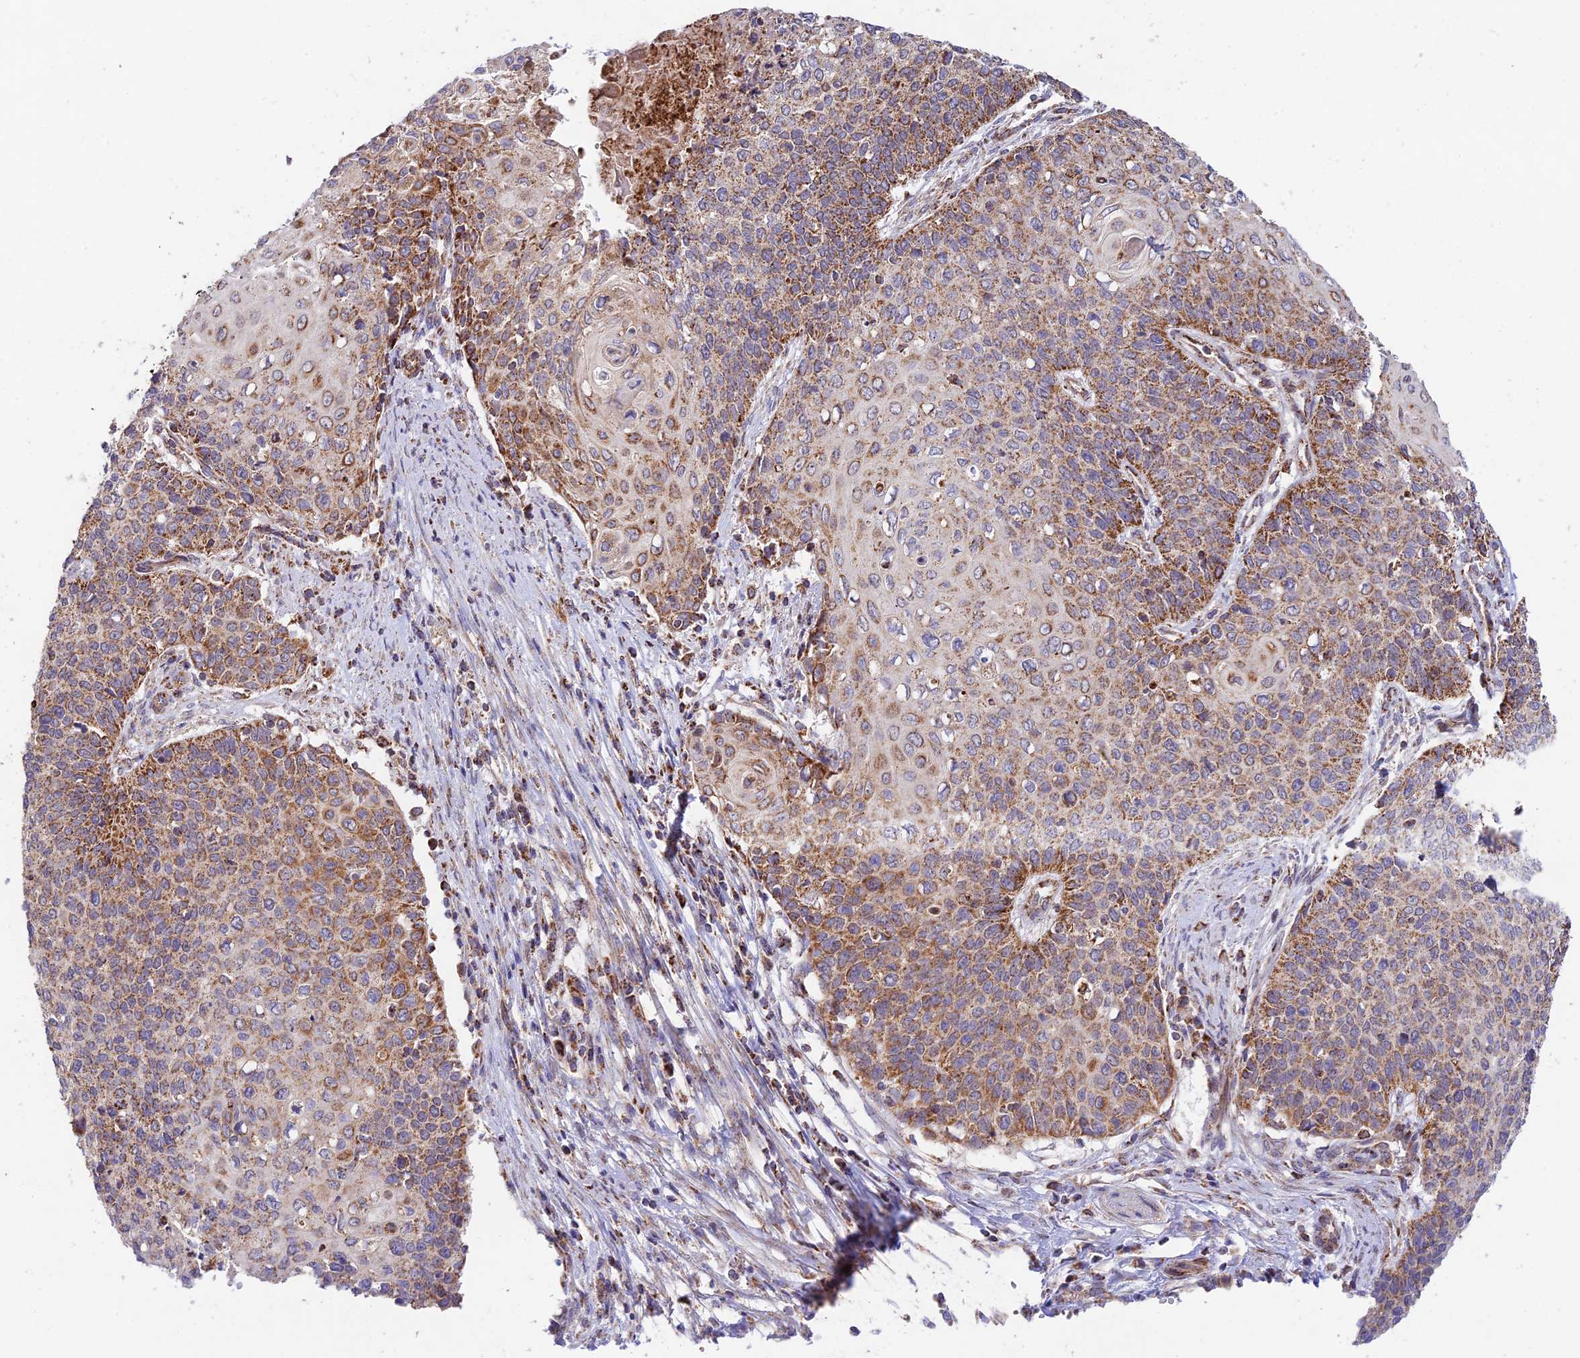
{"staining": {"intensity": "moderate", "quantity": ">75%", "location": "cytoplasmic/membranous"}, "tissue": "cervical cancer", "cell_type": "Tumor cells", "image_type": "cancer", "snomed": [{"axis": "morphology", "description": "Squamous cell carcinoma, NOS"}, {"axis": "topography", "description": "Cervix"}], "caption": "Moderate cytoplasmic/membranous staining is identified in about >75% of tumor cells in cervical cancer (squamous cell carcinoma).", "gene": "KHDC3L", "patient": {"sex": "female", "age": 39}}